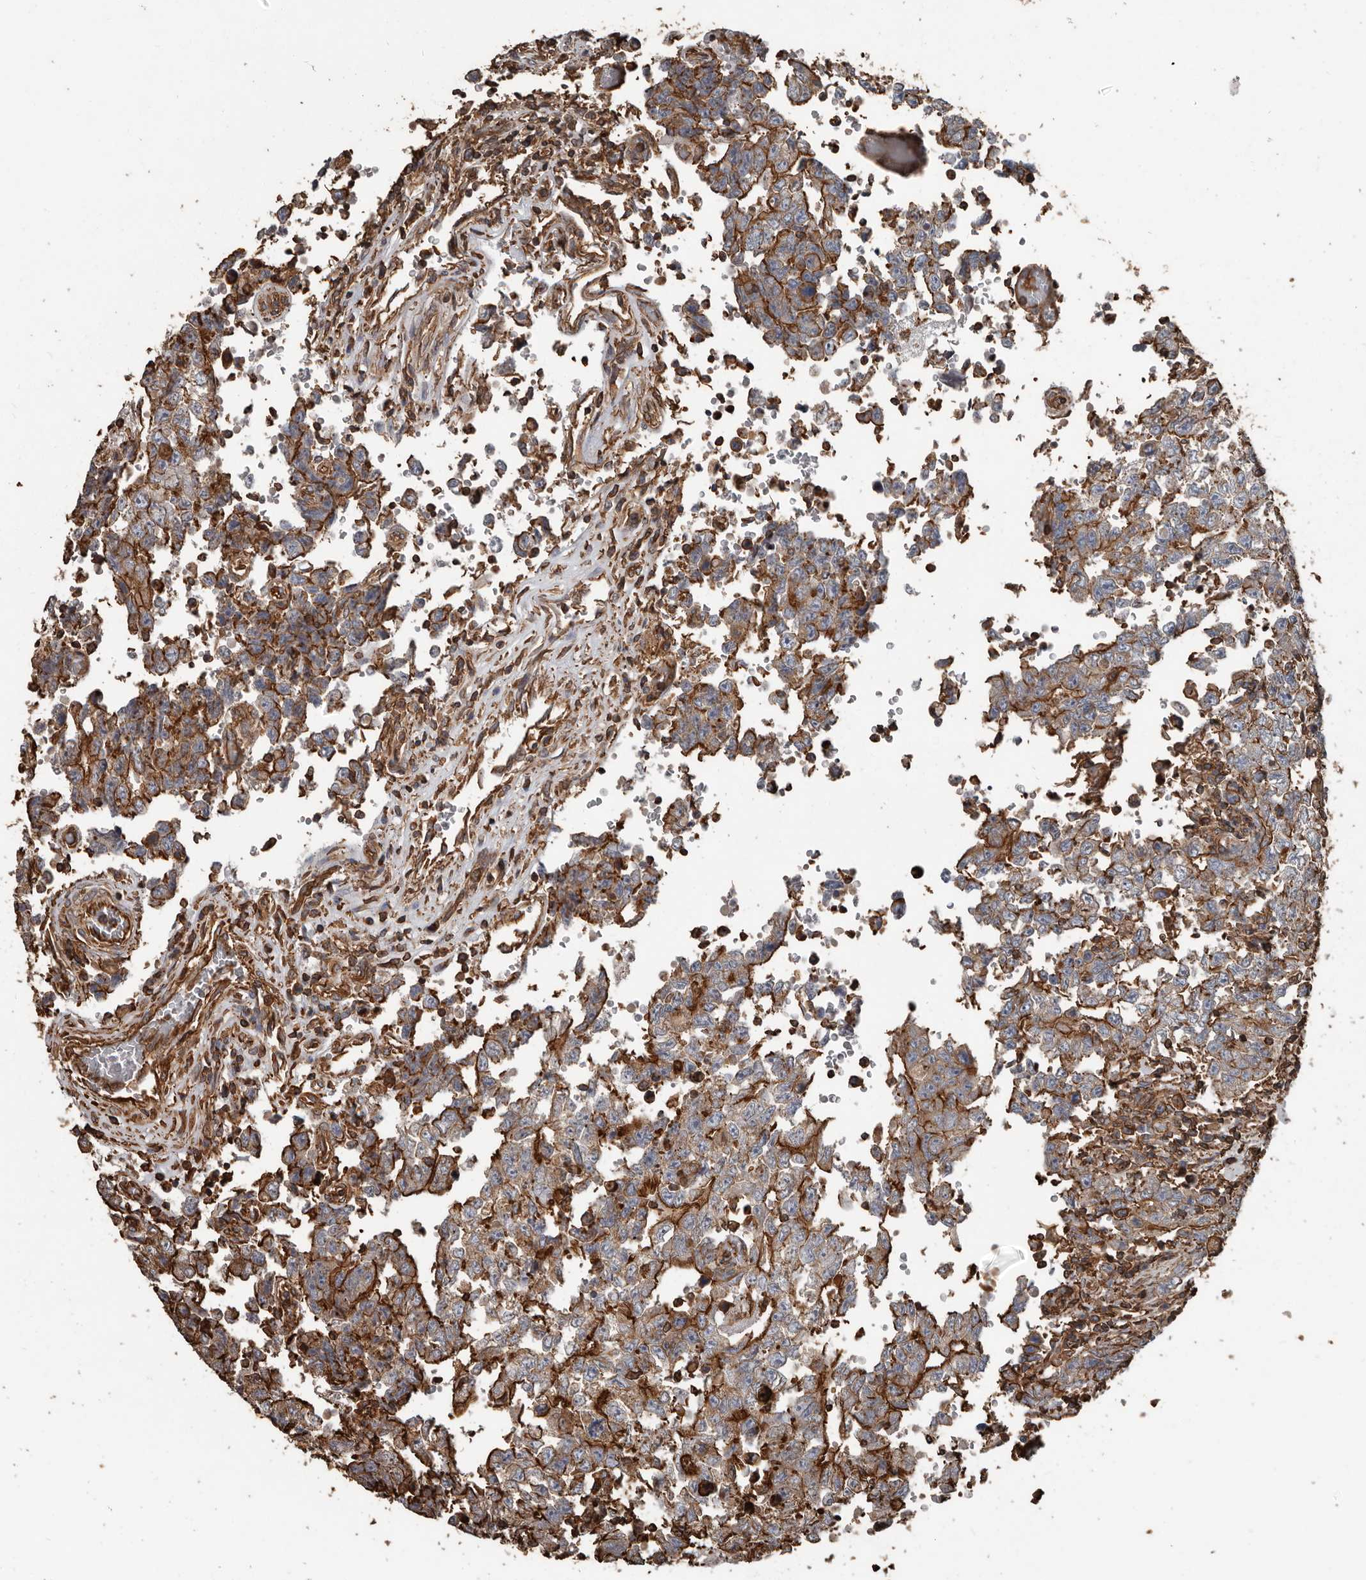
{"staining": {"intensity": "strong", "quantity": "25%-75%", "location": "cytoplasmic/membranous"}, "tissue": "testis cancer", "cell_type": "Tumor cells", "image_type": "cancer", "snomed": [{"axis": "morphology", "description": "Carcinoma, Embryonal, NOS"}, {"axis": "topography", "description": "Testis"}], "caption": "Immunohistochemistry (IHC) of testis cancer exhibits high levels of strong cytoplasmic/membranous expression in about 25%-75% of tumor cells. Ihc stains the protein of interest in brown and the nuclei are stained blue.", "gene": "DENND6B", "patient": {"sex": "male", "age": 26}}